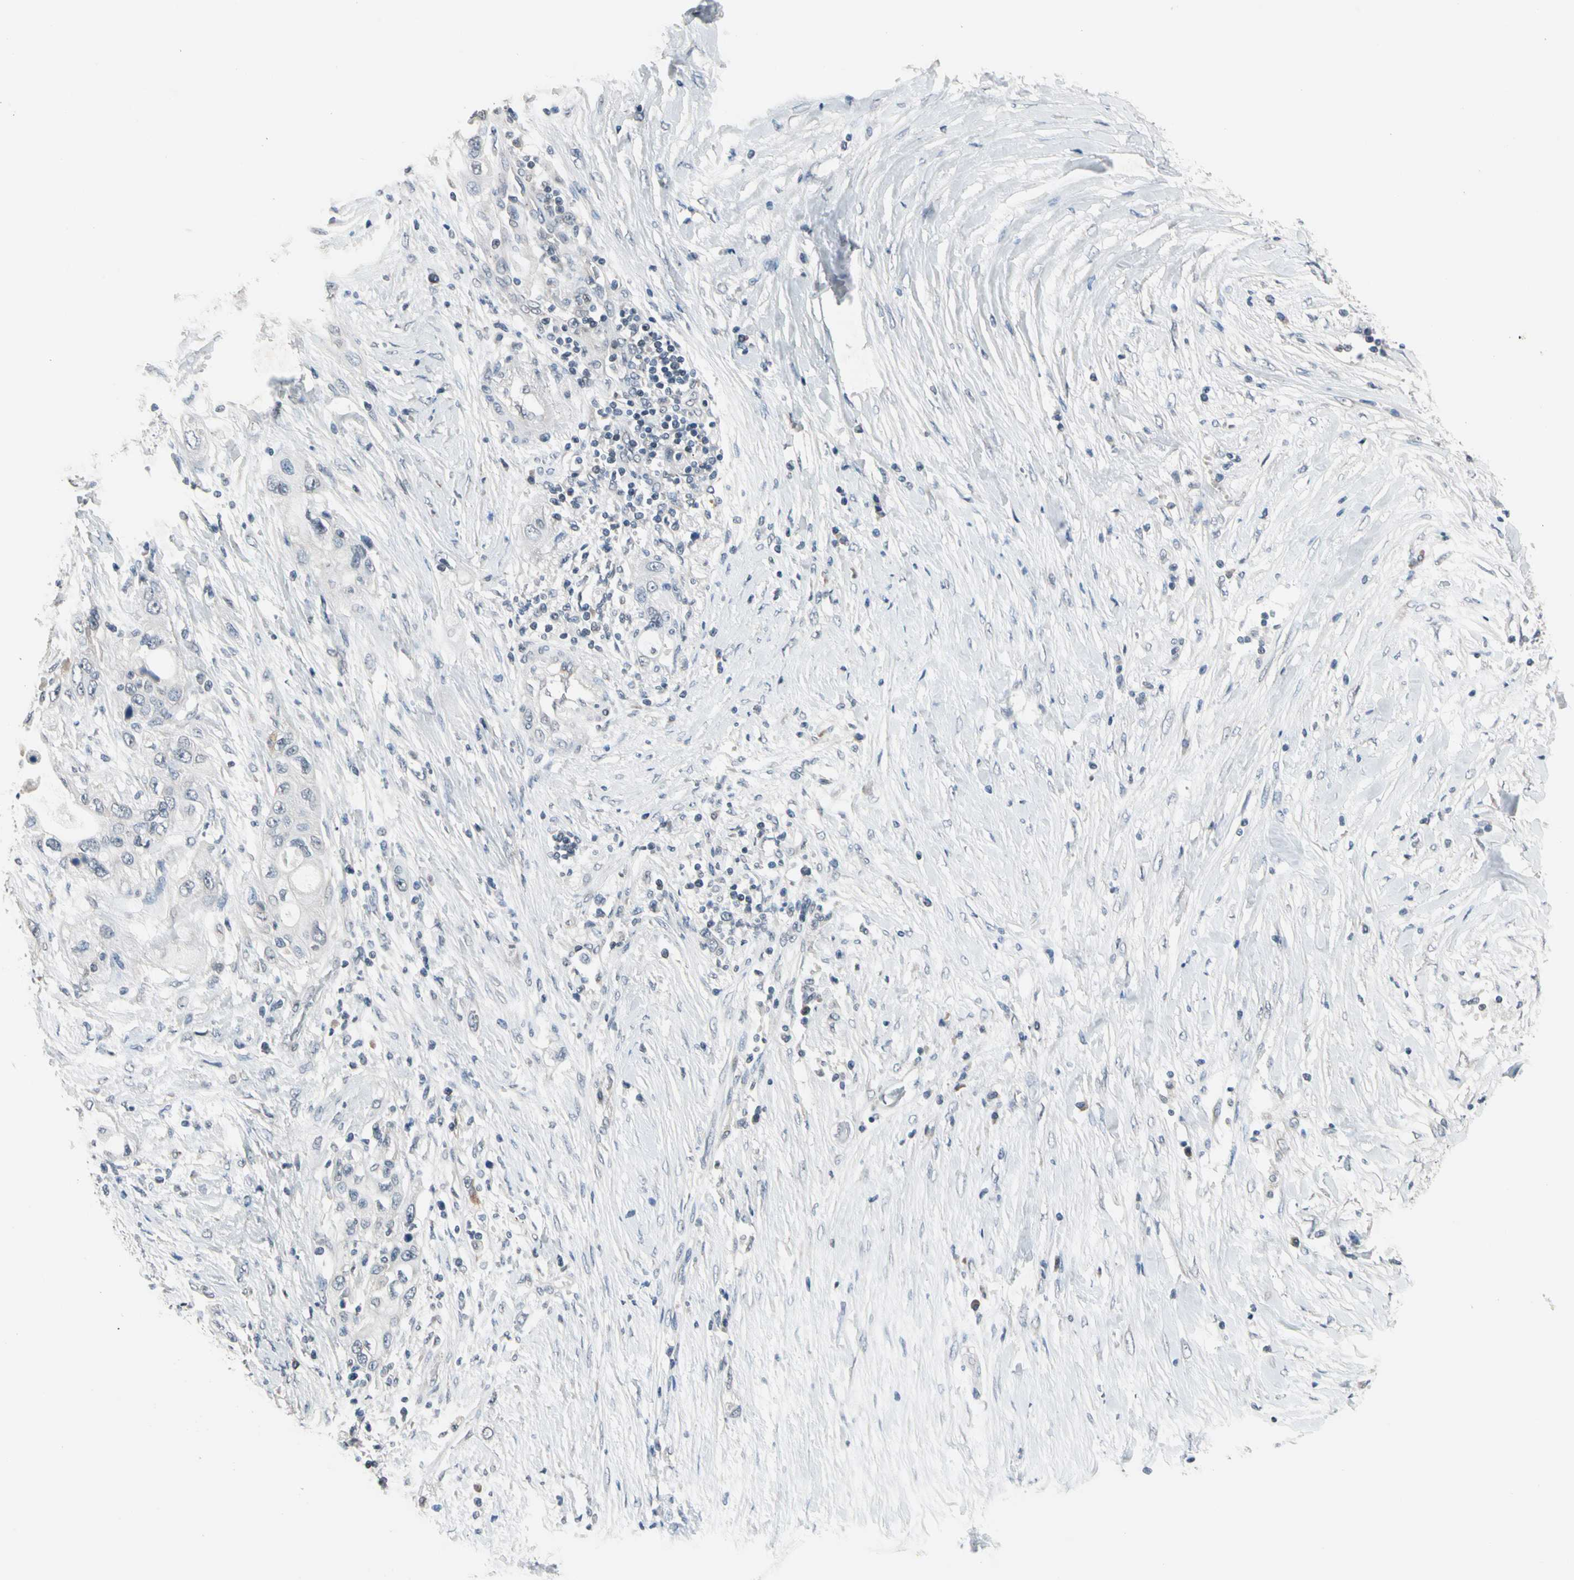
{"staining": {"intensity": "negative", "quantity": "none", "location": "none"}, "tissue": "pancreatic cancer", "cell_type": "Tumor cells", "image_type": "cancer", "snomed": [{"axis": "morphology", "description": "Adenocarcinoma, NOS"}, {"axis": "topography", "description": "Pancreas"}], "caption": "IHC photomicrograph of human pancreatic cancer (adenocarcinoma) stained for a protein (brown), which reveals no staining in tumor cells.", "gene": "SV2A", "patient": {"sex": "female", "age": 70}}